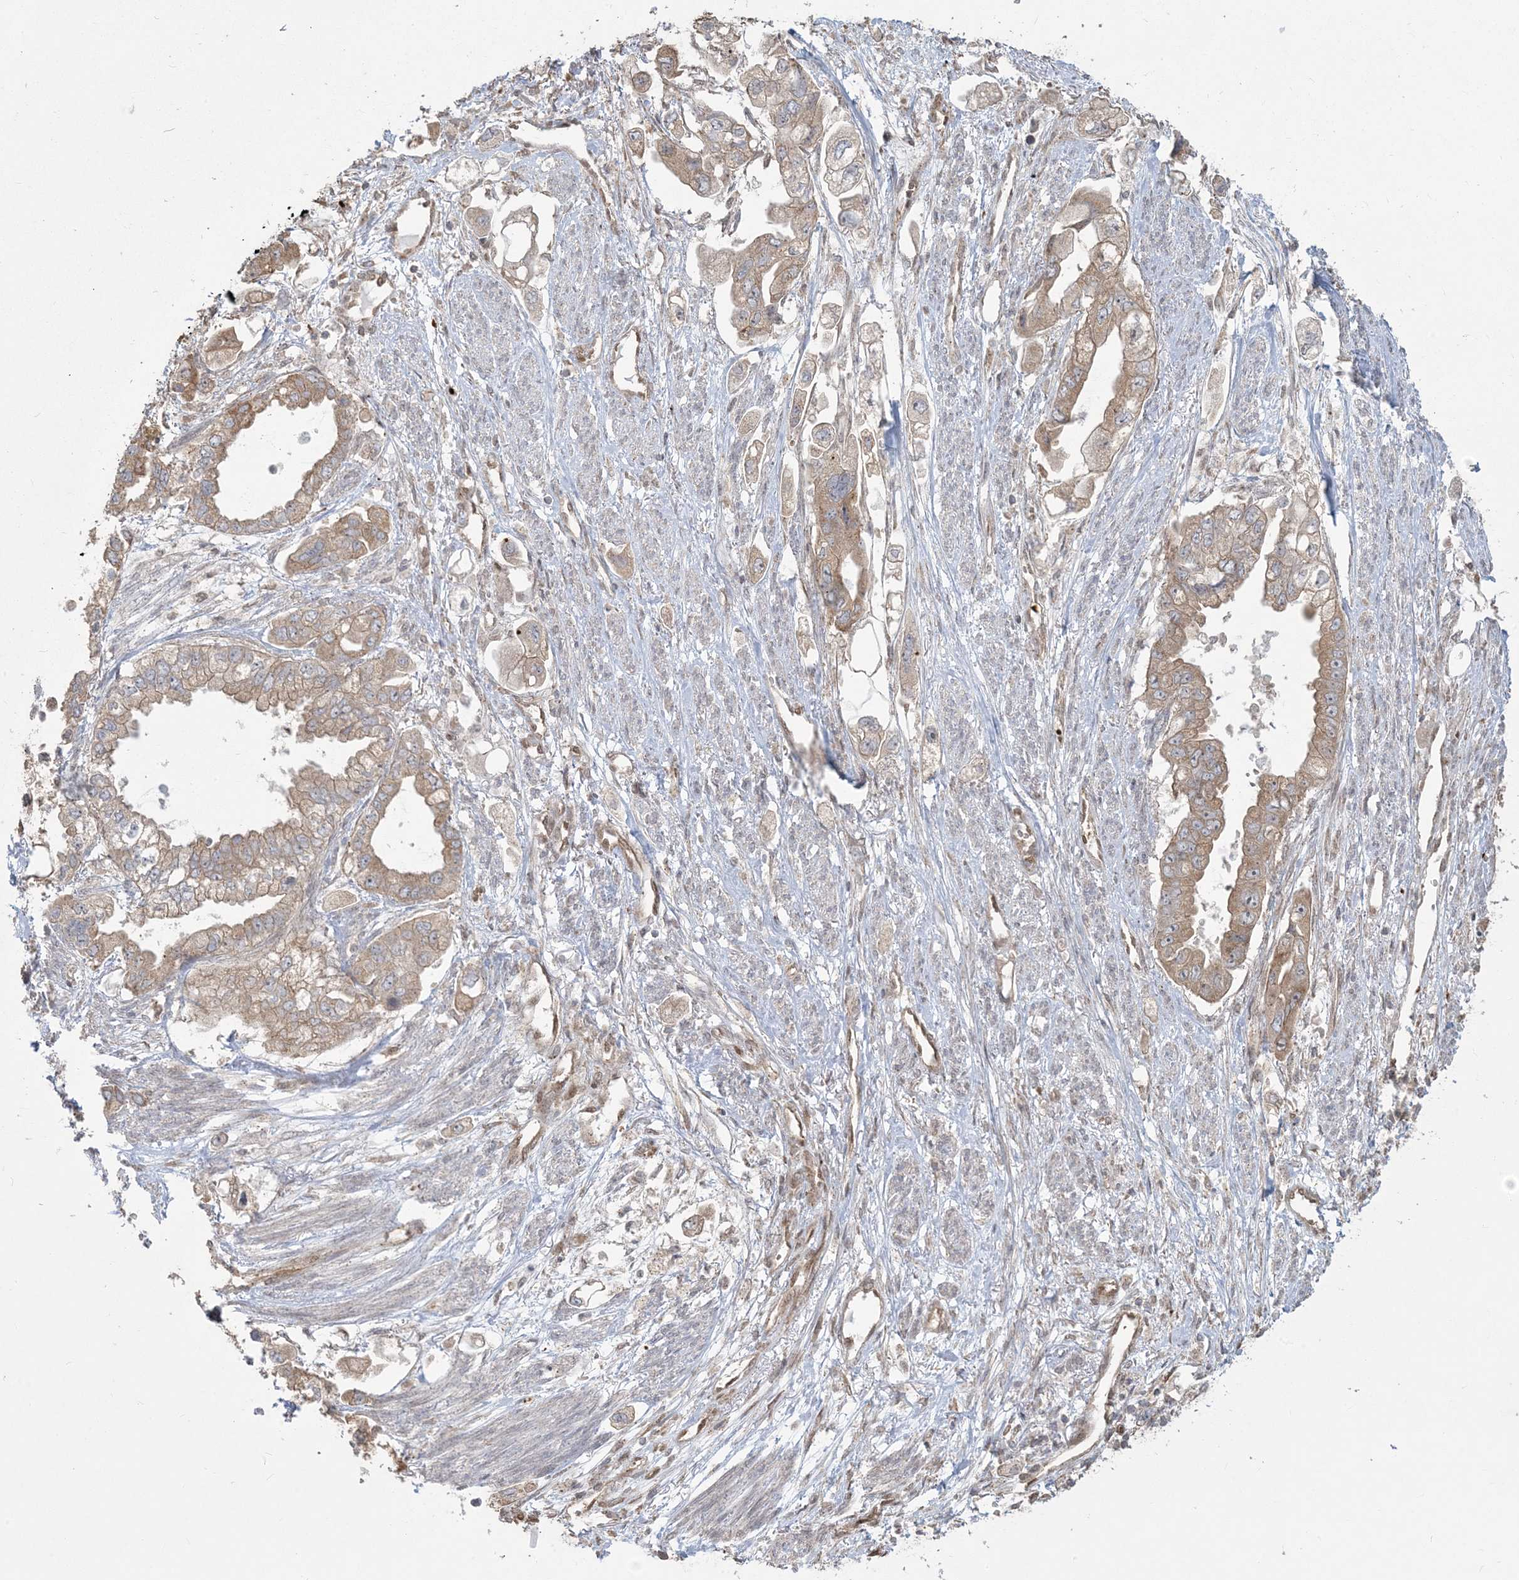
{"staining": {"intensity": "weak", "quantity": ">75%", "location": "cytoplasmic/membranous"}, "tissue": "stomach cancer", "cell_type": "Tumor cells", "image_type": "cancer", "snomed": [{"axis": "morphology", "description": "Adenocarcinoma, NOS"}, {"axis": "topography", "description": "Stomach"}], "caption": "A histopathology image of human stomach cancer (adenocarcinoma) stained for a protein displays weak cytoplasmic/membranous brown staining in tumor cells. (IHC, brightfield microscopy, high magnification).", "gene": "ABCF3", "patient": {"sex": "male", "age": 62}}